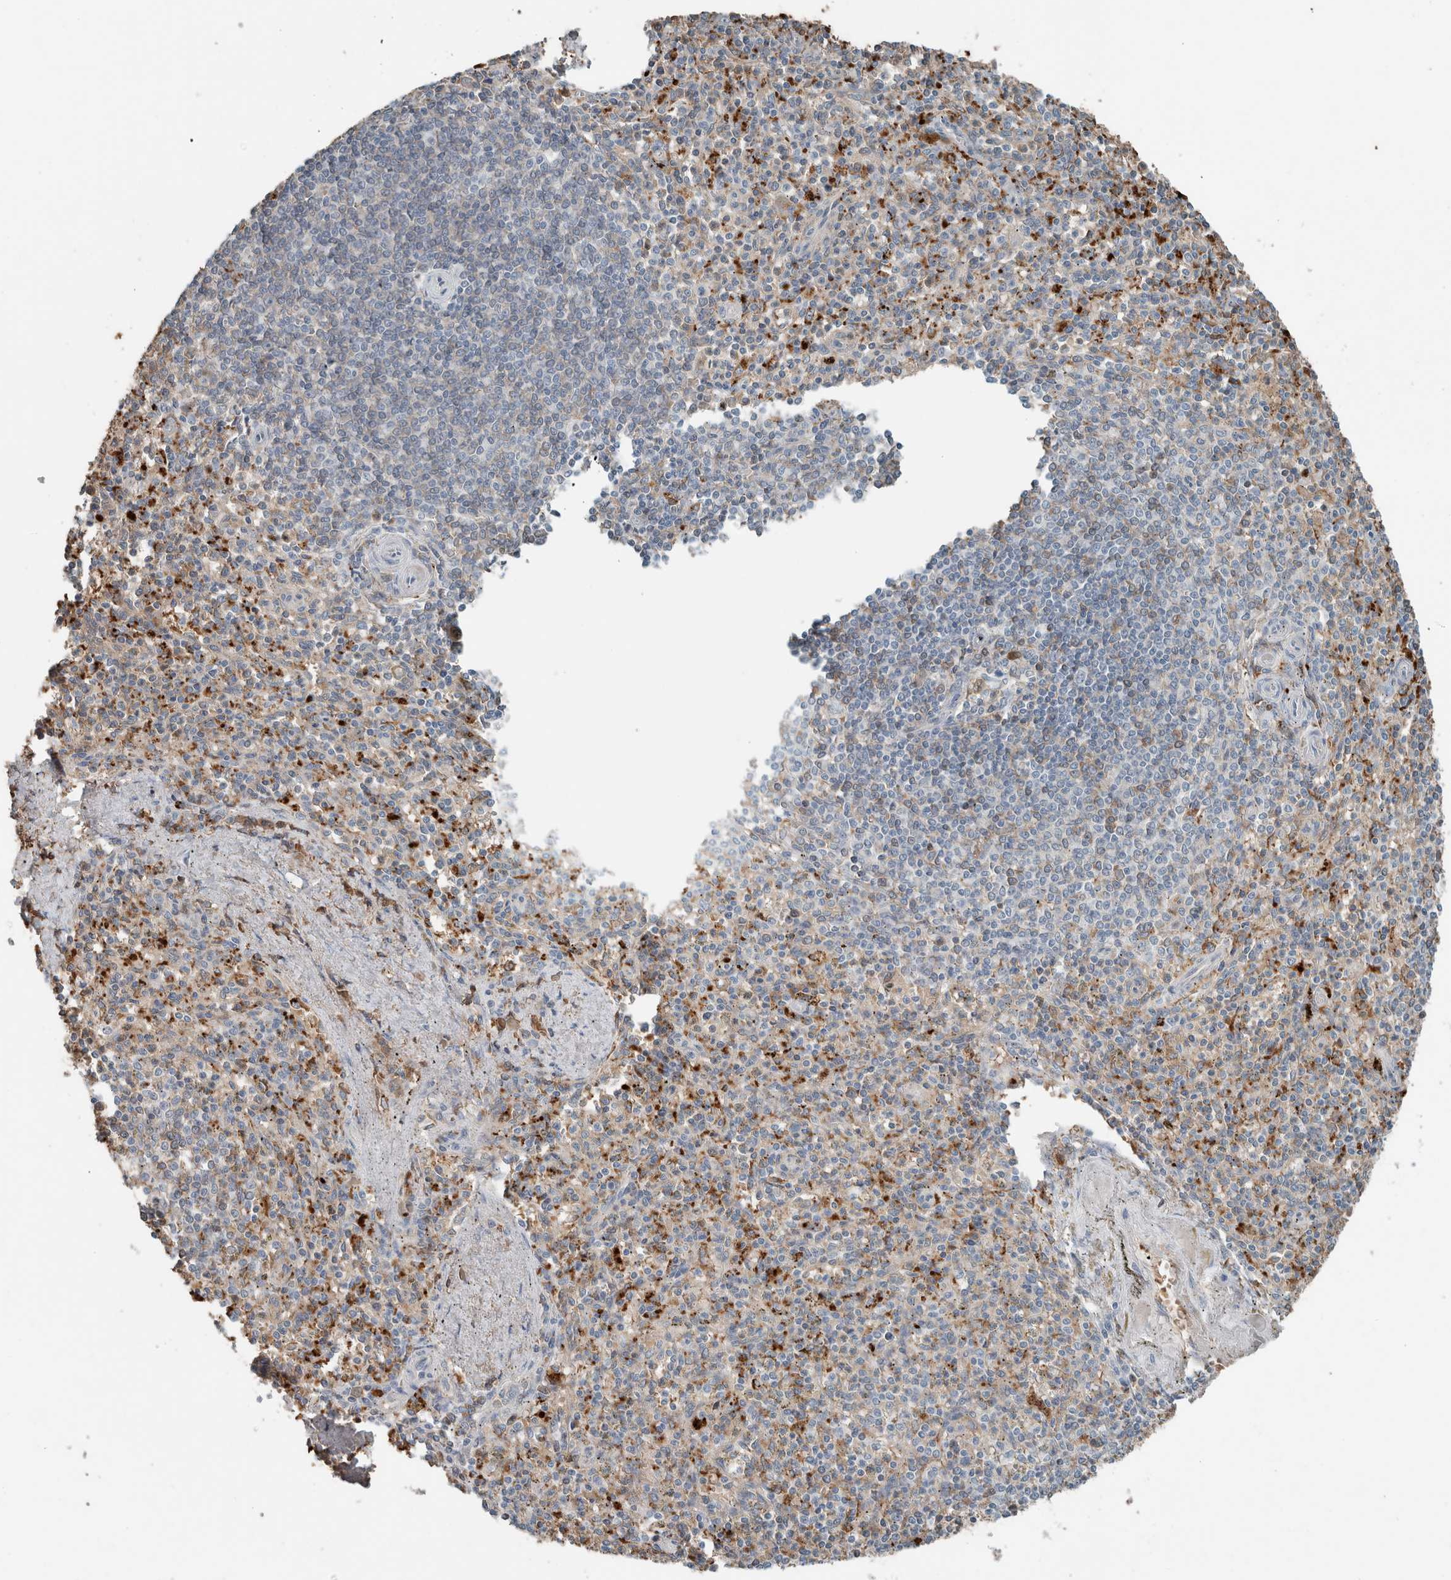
{"staining": {"intensity": "moderate", "quantity": "<25%", "location": "cytoplasmic/membranous"}, "tissue": "spleen", "cell_type": "Cells in red pulp", "image_type": "normal", "snomed": [{"axis": "morphology", "description": "Normal tissue, NOS"}, {"axis": "topography", "description": "Spleen"}], "caption": "An image of spleen stained for a protein displays moderate cytoplasmic/membranous brown staining in cells in red pulp.", "gene": "USP34", "patient": {"sex": "male", "age": 72}}